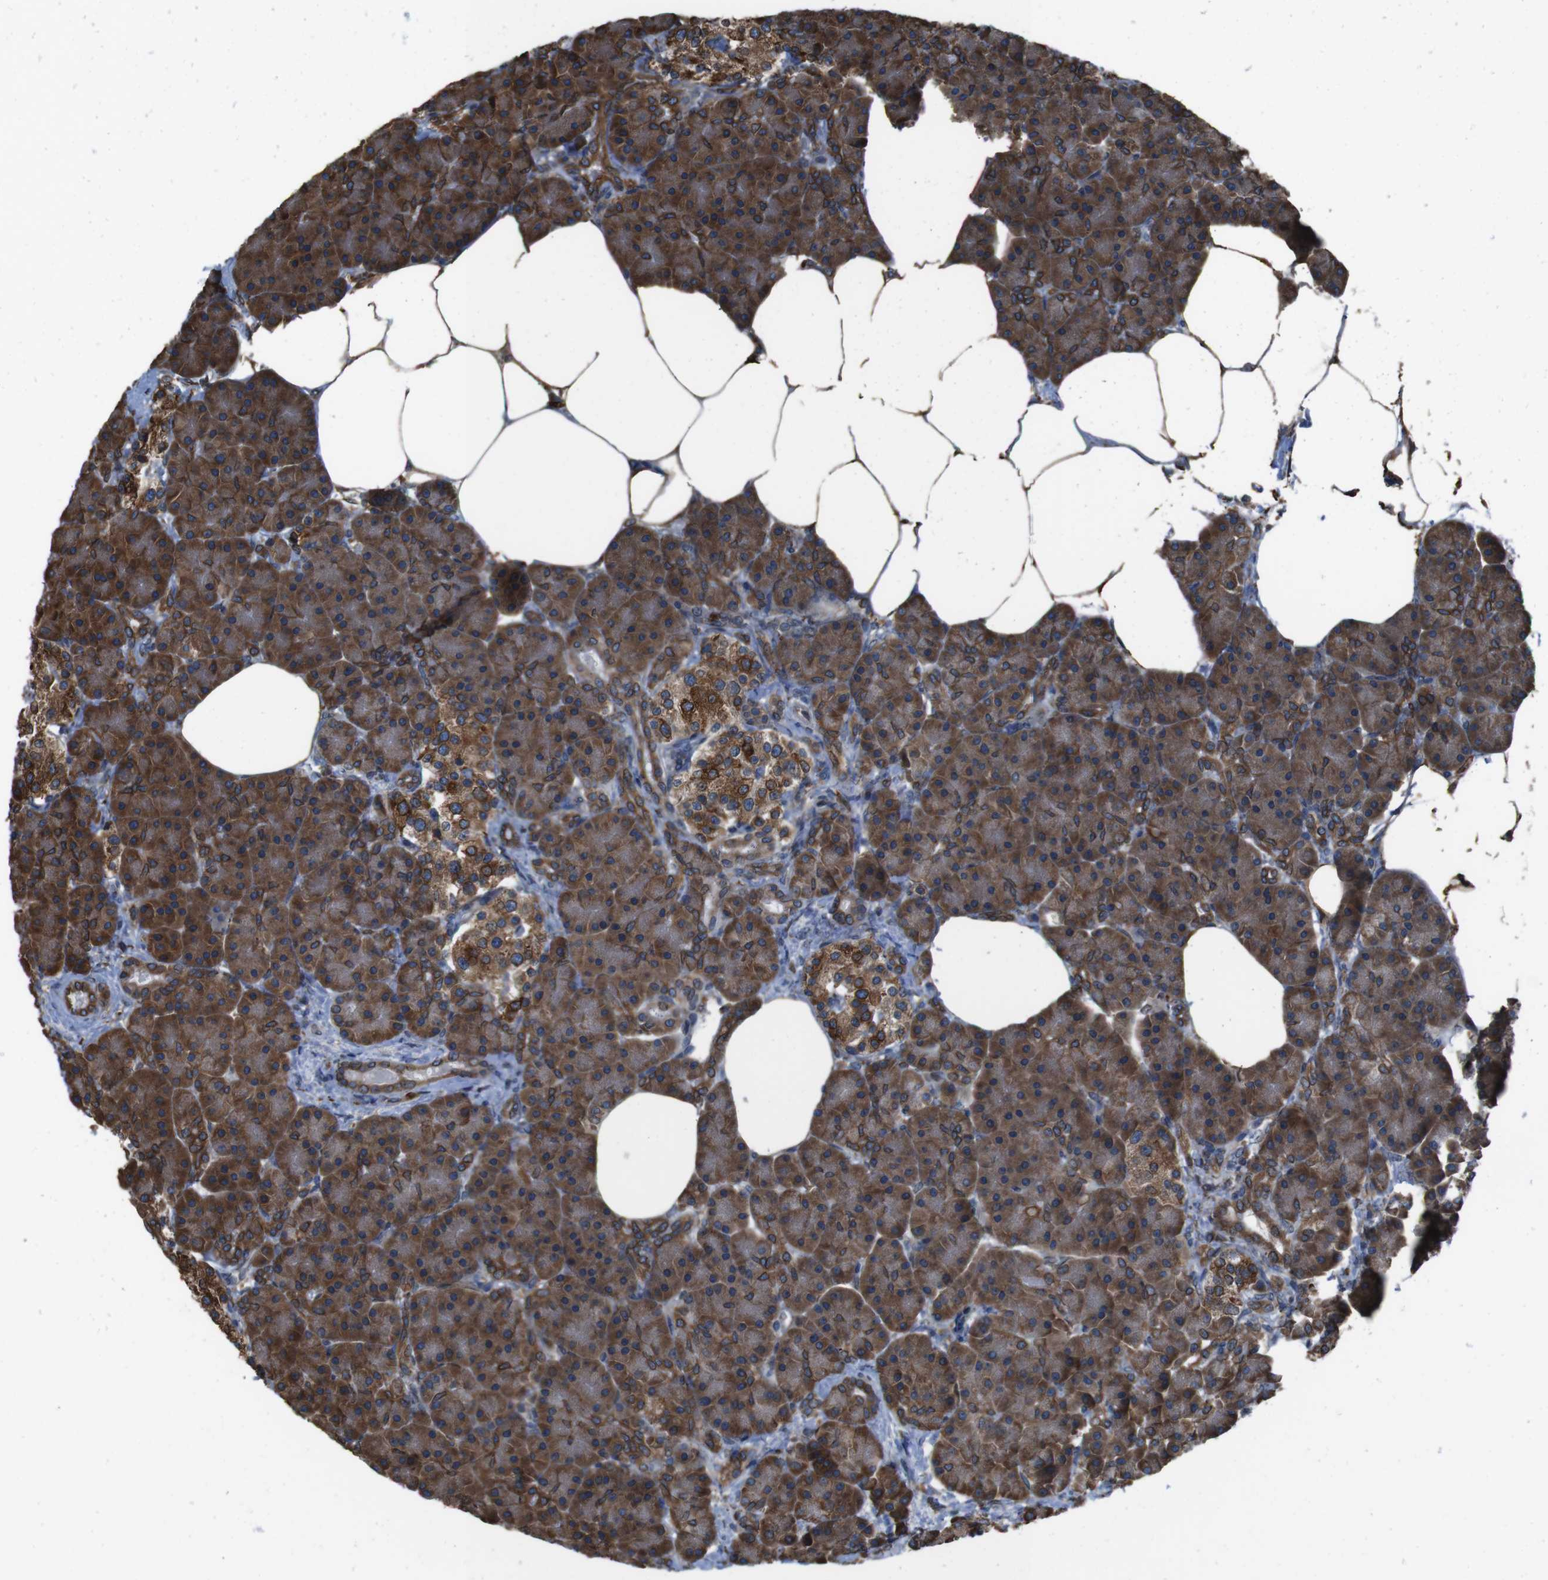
{"staining": {"intensity": "moderate", "quantity": ">75%", "location": "cytoplasmic/membranous"}, "tissue": "pancreas", "cell_type": "Exocrine glandular cells", "image_type": "normal", "snomed": [{"axis": "morphology", "description": "Normal tissue, NOS"}, {"axis": "topography", "description": "Pancreas"}], "caption": "This micrograph demonstrates immunohistochemistry (IHC) staining of benign human pancreas, with medium moderate cytoplasmic/membranous positivity in about >75% of exocrine glandular cells.", "gene": "APMAP", "patient": {"sex": "female", "age": 70}}